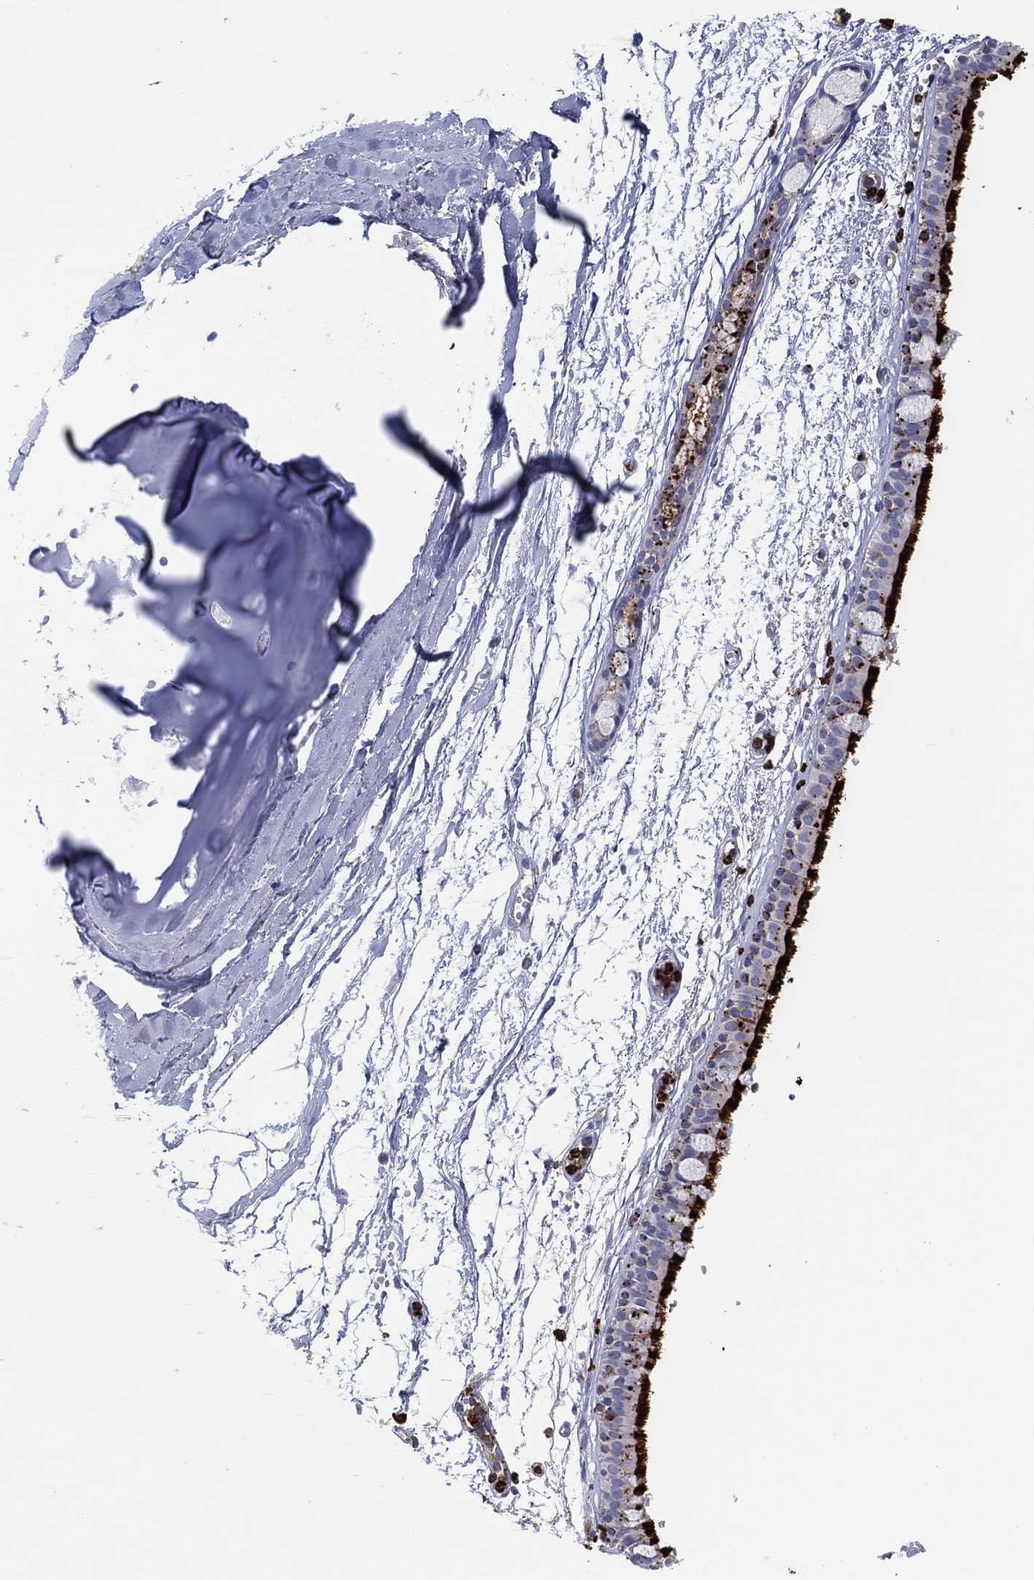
{"staining": {"intensity": "strong", "quantity": ">75%", "location": "cytoplasmic/membranous"}, "tissue": "bronchus", "cell_type": "Respiratory epithelial cells", "image_type": "normal", "snomed": [{"axis": "morphology", "description": "Normal tissue, NOS"}, {"axis": "topography", "description": "Cartilage tissue"}, {"axis": "topography", "description": "Bronchus"}], "caption": "Bronchus stained with DAB (3,3'-diaminobenzidine) immunohistochemistry demonstrates high levels of strong cytoplasmic/membranous staining in about >75% of respiratory epithelial cells.", "gene": "PLAC8", "patient": {"sex": "male", "age": 66}}